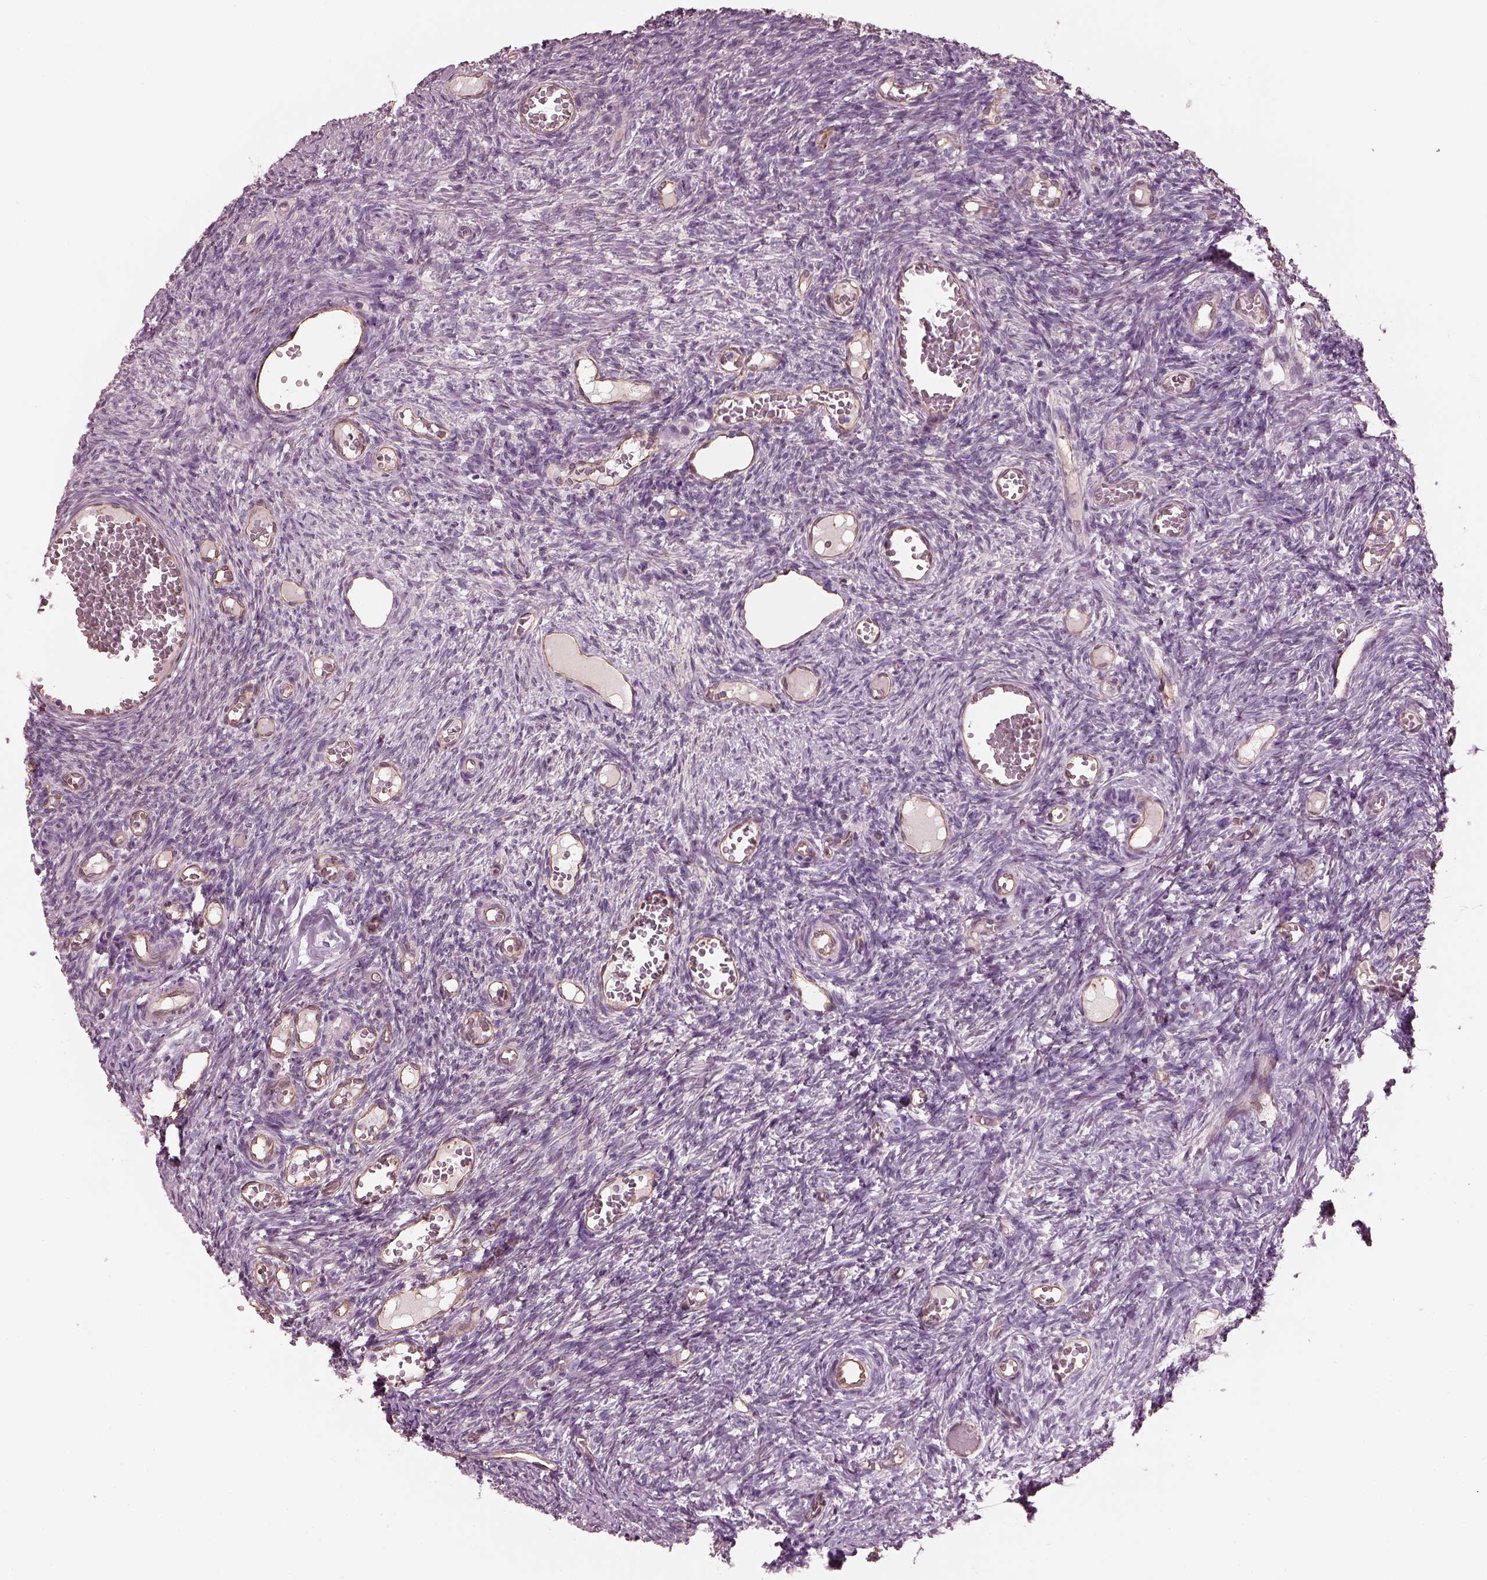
{"staining": {"intensity": "negative", "quantity": "none", "location": "none"}, "tissue": "ovary", "cell_type": "Follicle cells", "image_type": "normal", "snomed": [{"axis": "morphology", "description": "Normal tissue, NOS"}, {"axis": "topography", "description": "Ovary"}], "caption": "IHC micrograph of benign ovary: ovary stained with DAB (3,3'-diaminobenzidine) shows no significant protein expression in follicle cells.", "gene": "EIF4E1B", "patient": {"sex": "female", "age": 39}}